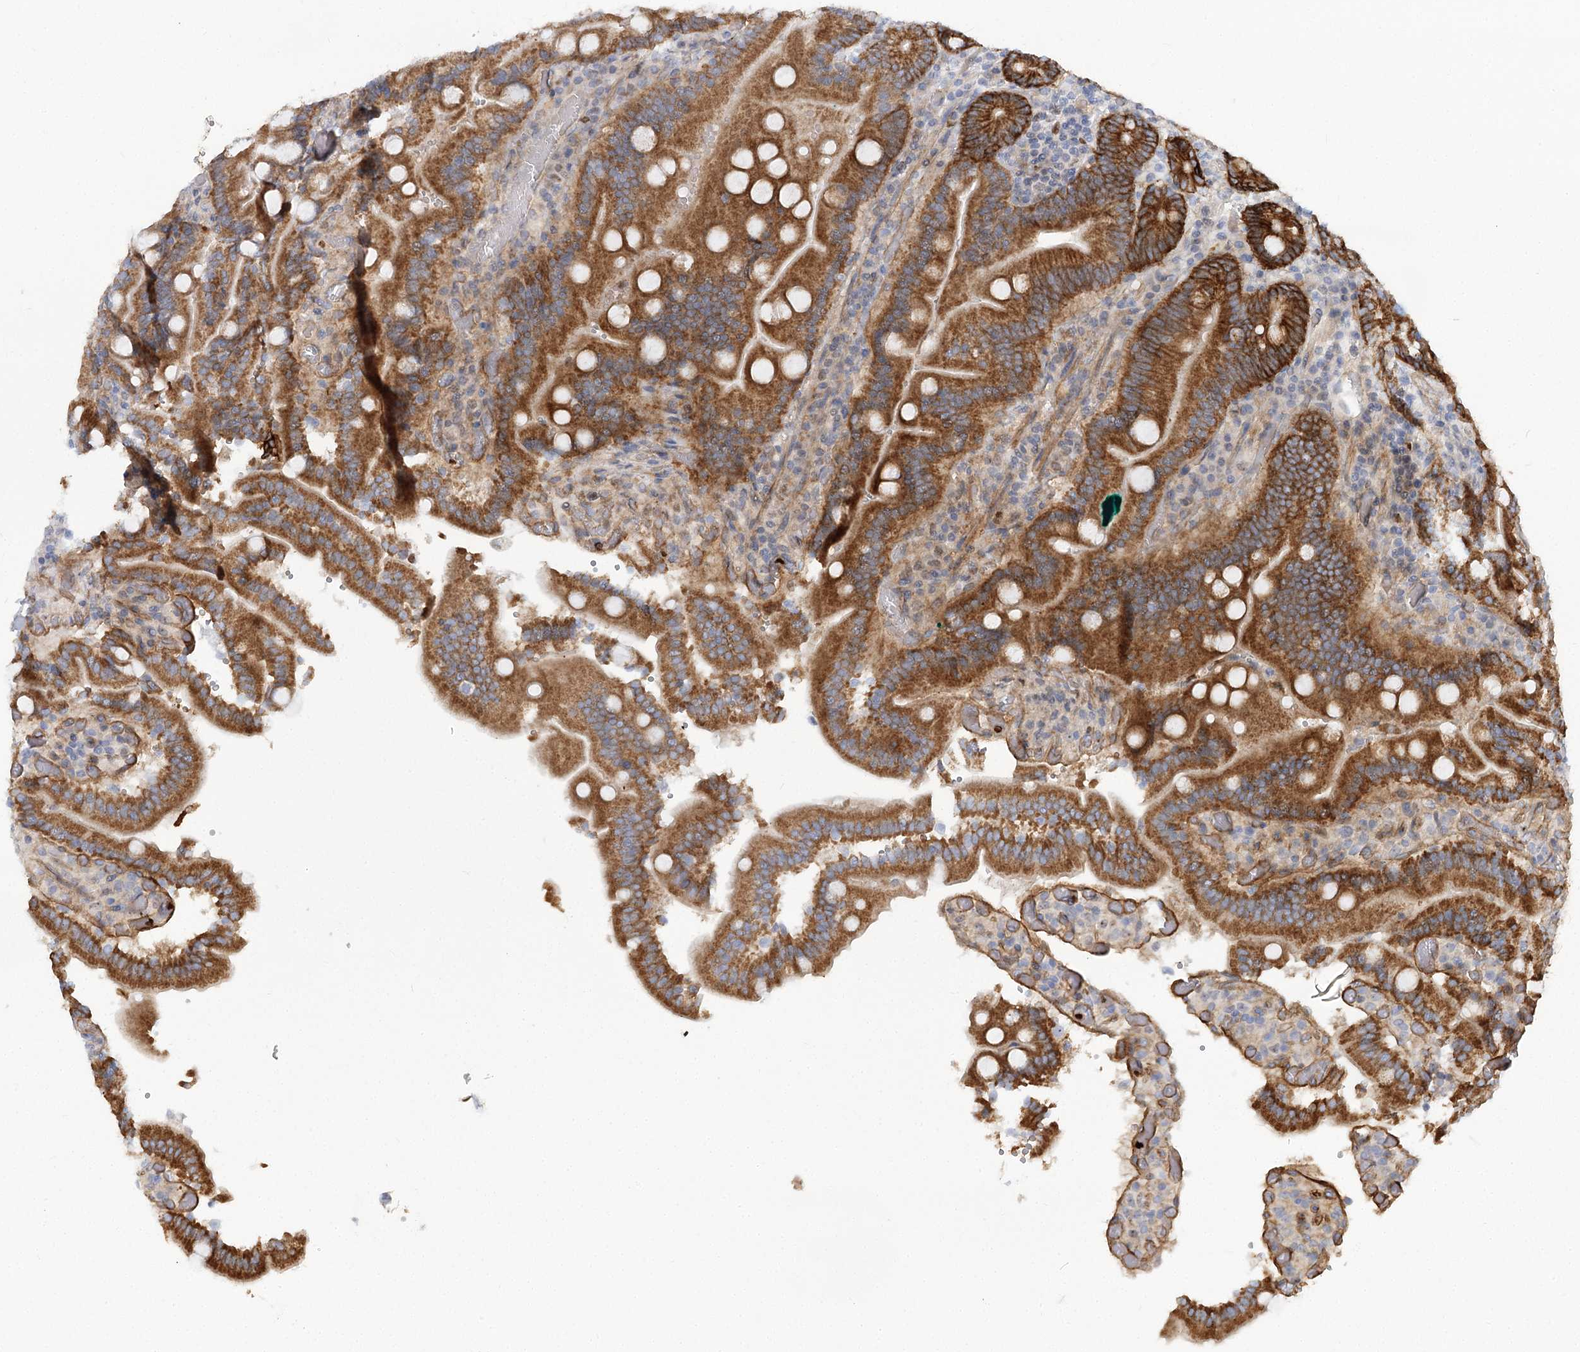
{"staining": {"intensity": "strong", "quantity": ">75%", "location": "cytoplasmic/membranous"}, "tissue": "duodenum", "cell_type": "Glandular cells", "image_type": "normal", "snomed": [{"axis": "morphology", "description": "Normal tissue, NOS"}, {"axis": "topography", "description": "Duodenum"}], "caption": "DAB (3,3'-diaminobenzidine) immunohistochemical staining of unremarkable duodenum displays strong cytoplasmic/membranous protein positivity in approximately >75% of glandular cells. The staining was performed using DAB (3,3'-diaminobenzidine) to visualize the protein expression in brown, while the nuclei were stained in blue with hematoxylin (Magnification: 20x).", "gene": "C11orf52", "patient": {"sex": "female", "age": 62}}